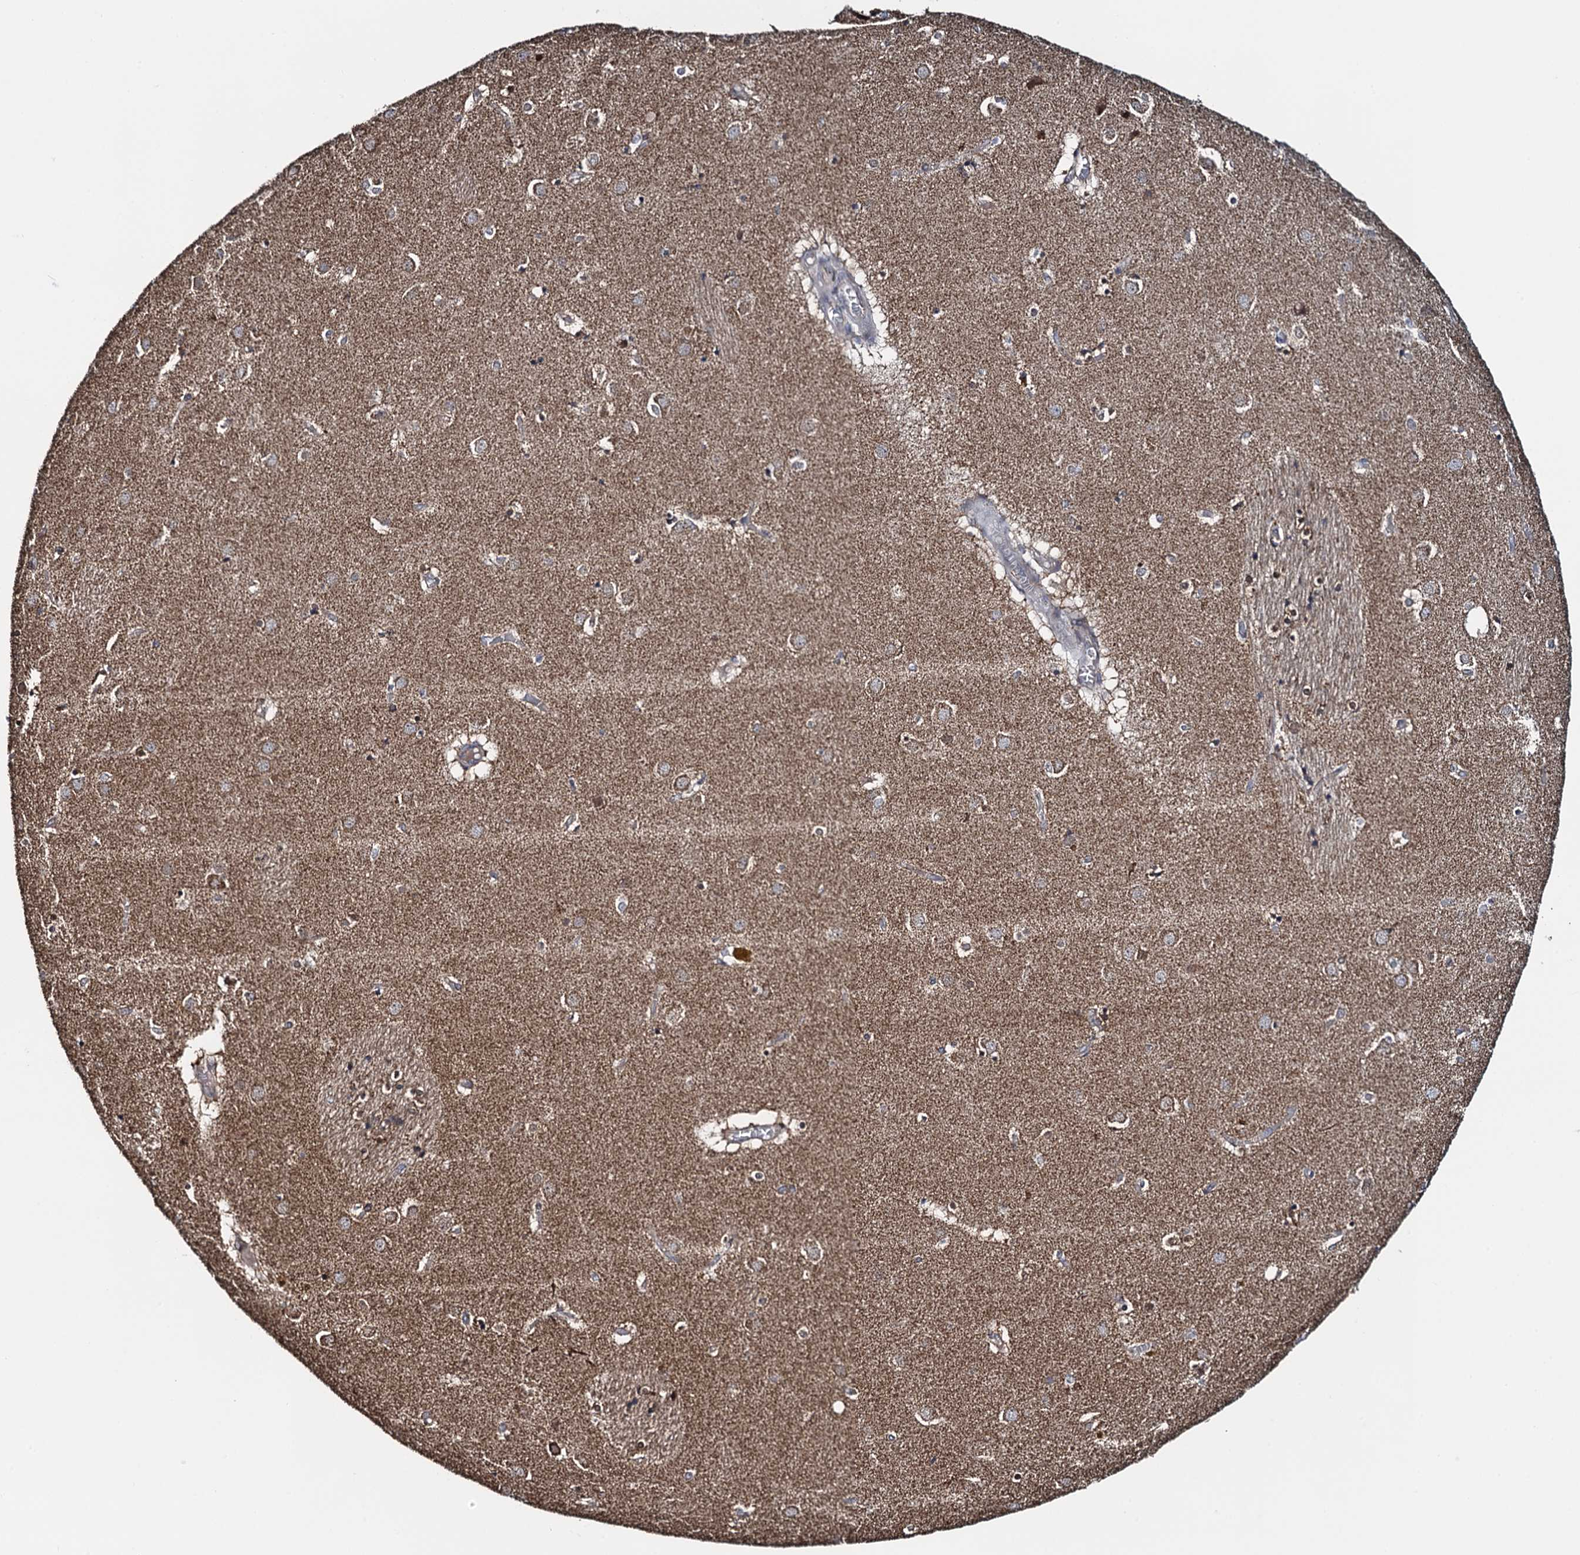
{"staining": {"intensity": "moderate", "quantity": "<25%", "location": "cytoplasmic/membranous"}, "tissue": "caudate", "cell_type": "Glial cells", "image_type": "normal", "snomed": [{"axis": "morphology", "description": "Normal tissue, NOS"}, {"axis": "topography", "description": "Lateral ventricle wall"}], "caption": "Immunohistochemical staining of unremarkable caudate reveals low levels of moderate cytoplasmic/membranous expression in about <25% of glial cells. (DAB (3,3'-diaminobenzidine) IHC, brown staining for protein, blue staining for nuclei).", "gene": "CCDC102A", "patient": {"sex": "male", "age": 70}}